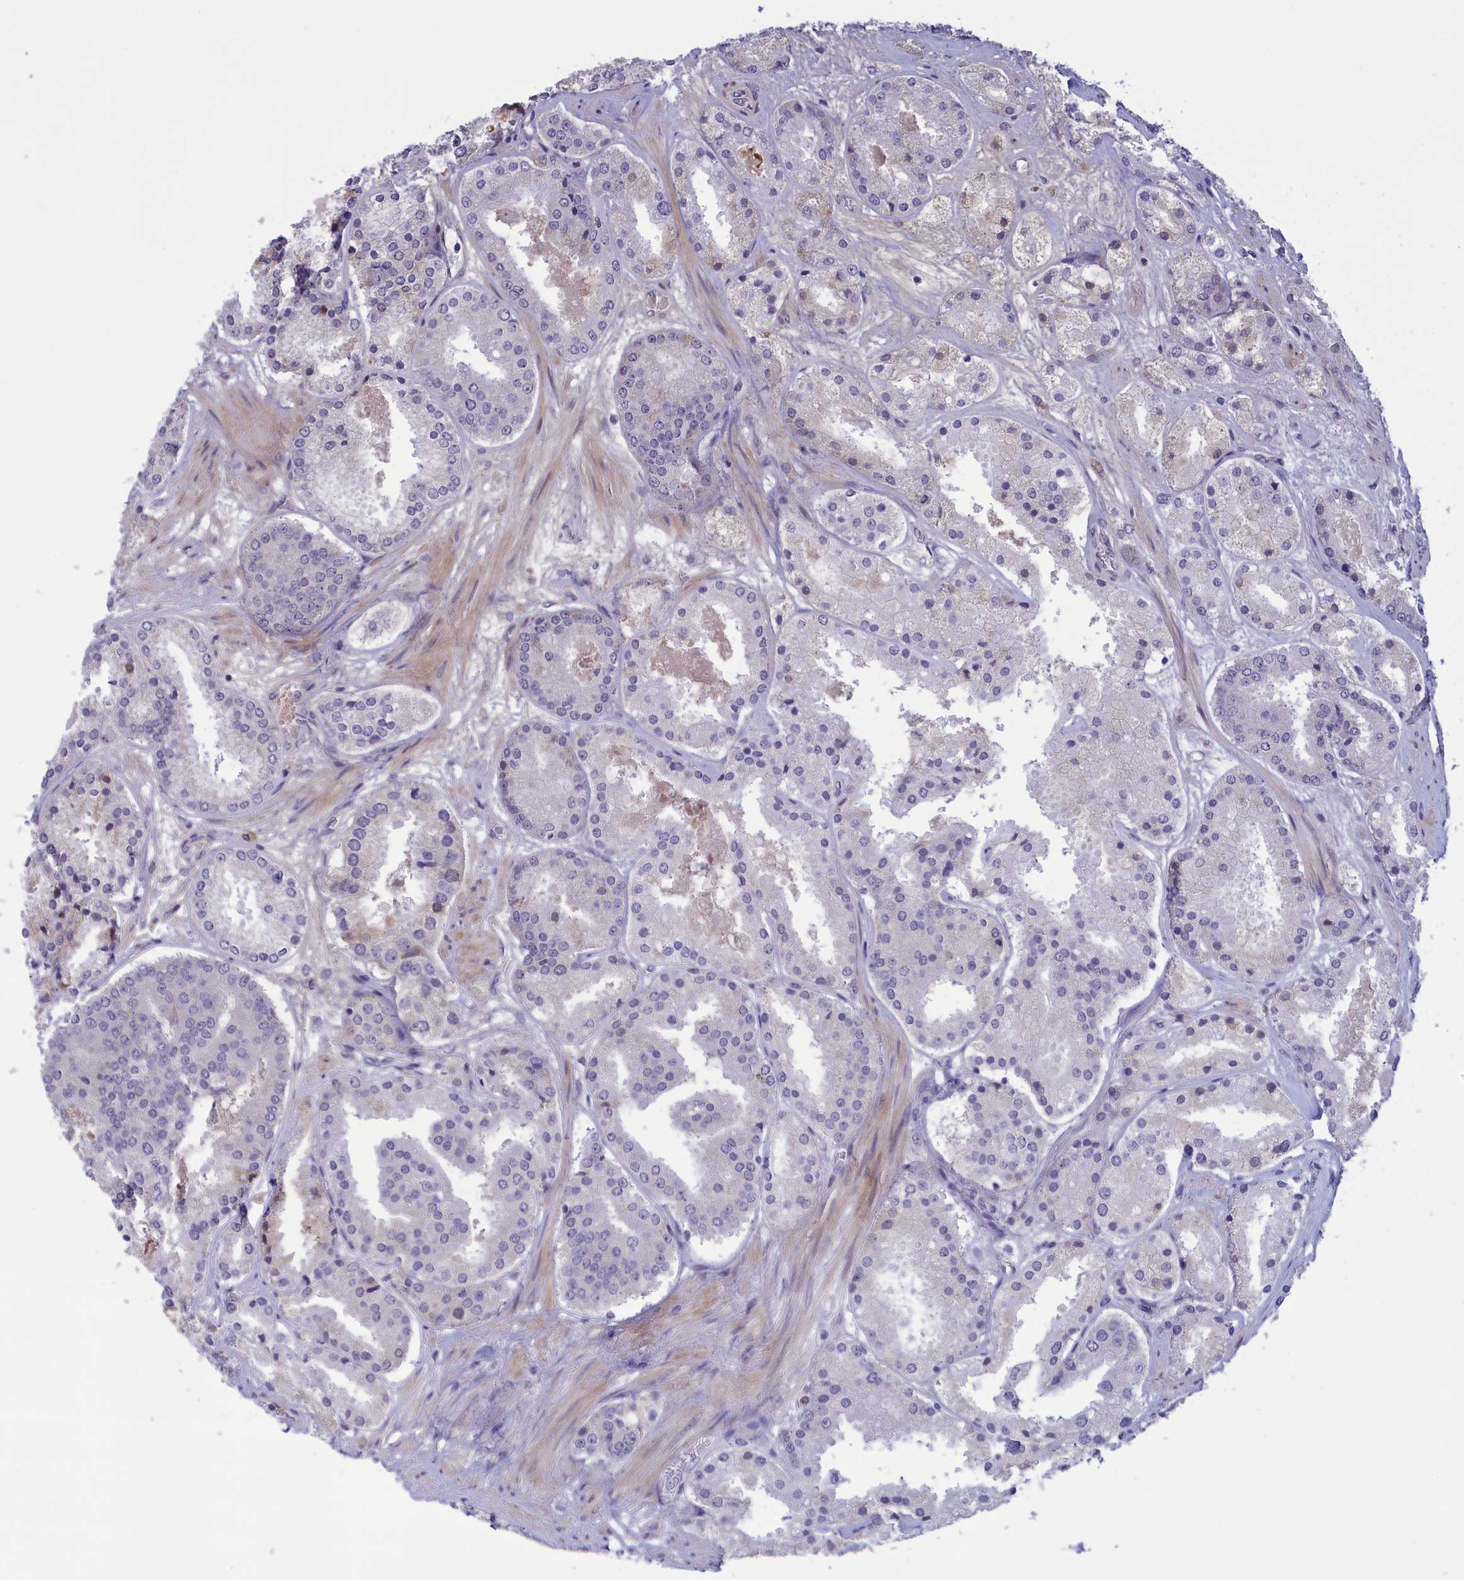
{"staining": {"intensity": "negative", "quantity": "none", "location": "none"}, "tissue": "prostate cancer", "cell_type": "Tumor cells", "image_type": "cancer", "snomed": [{"axis": "morphology", "description": "Adenocarcinoma, High grade"}, {"axis": "topography", "description": "Prostate"}], "caption": "Tumor cells are negative for brown protein staining in adenocarcinoma (high-grade) (prostate). Nuclei are stained in blue.", "gene": "ELOA2", "patient": {"sex": "male", "age": 63}}